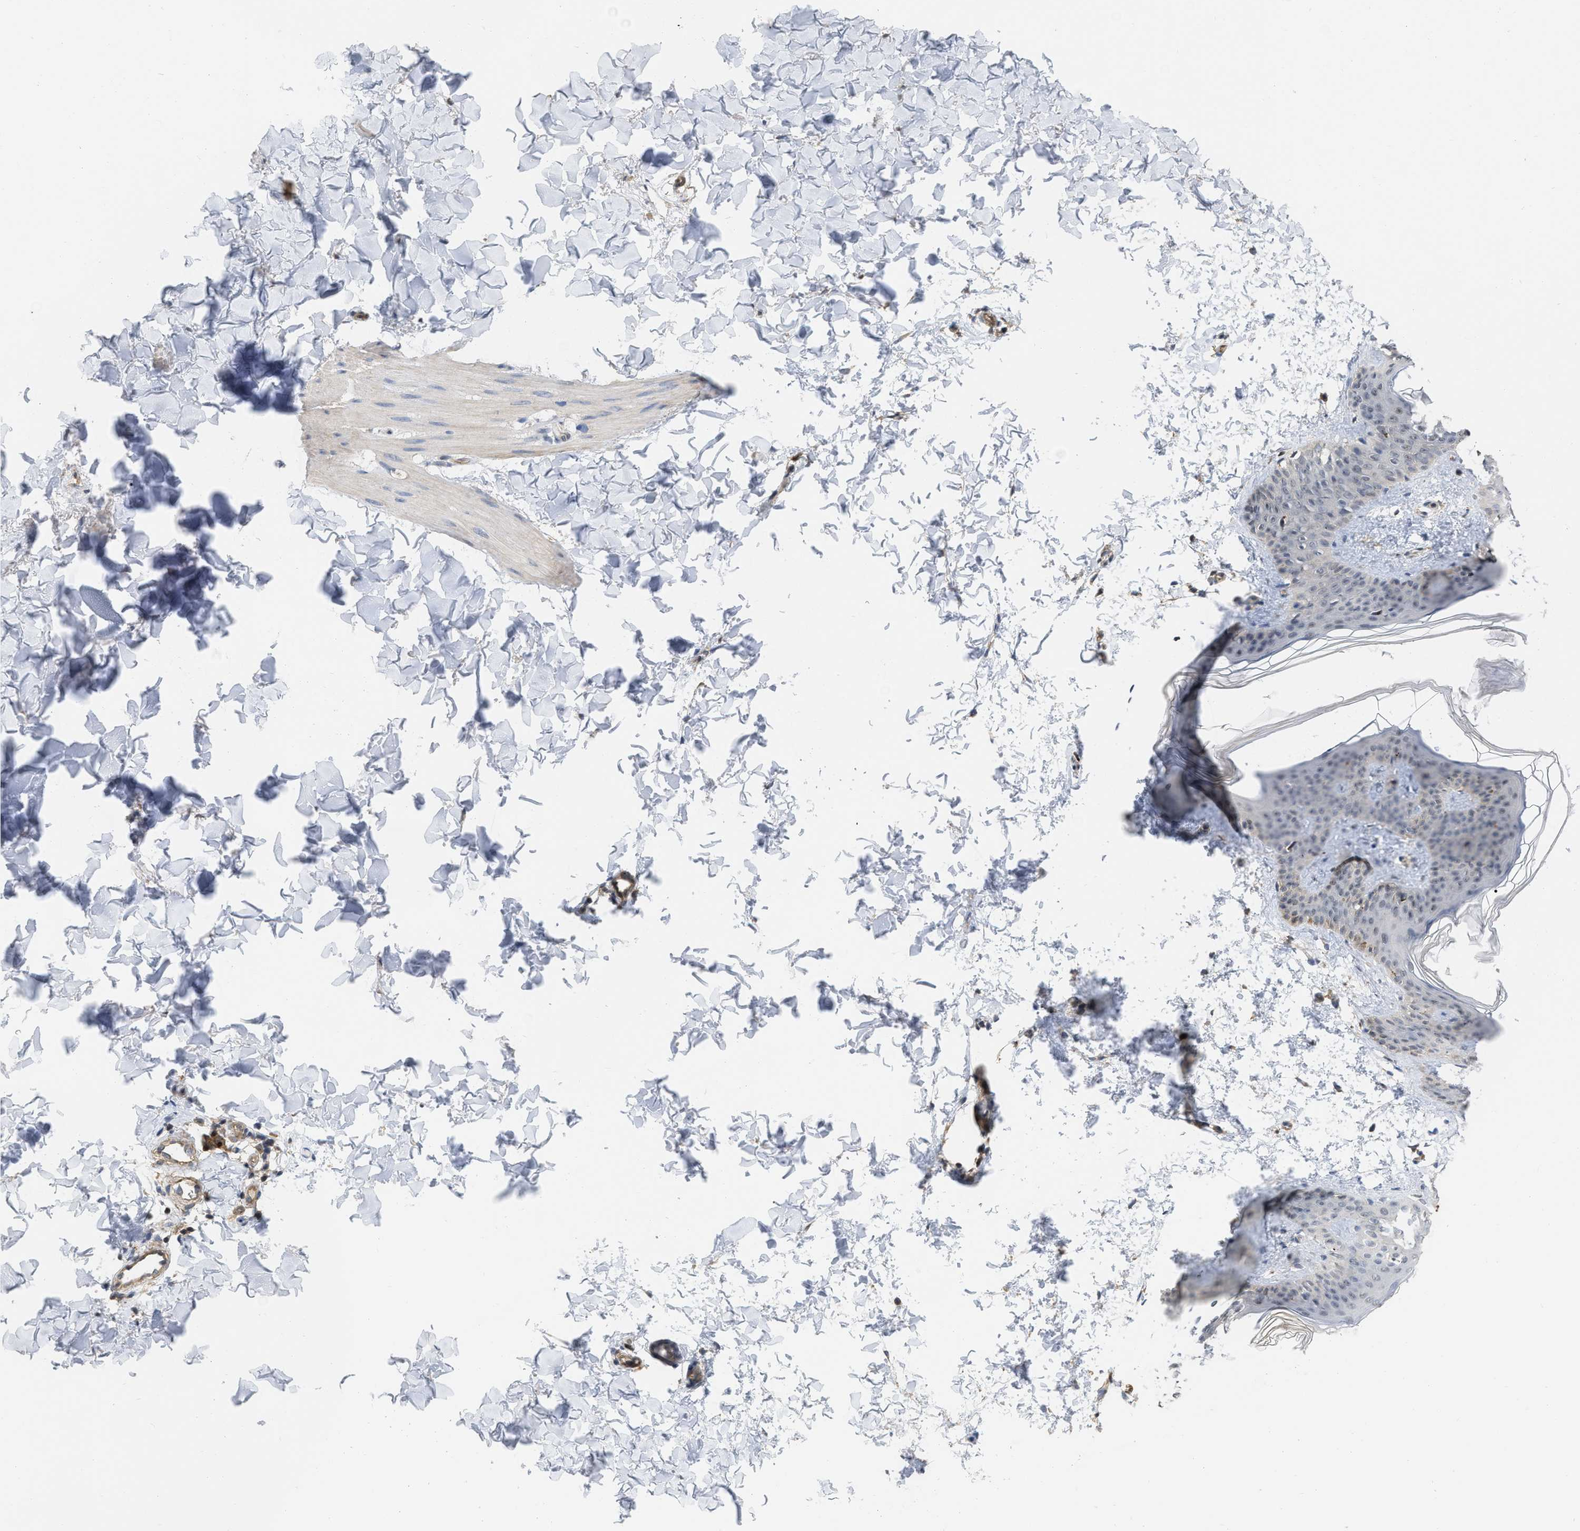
{"staining": {"intensity": "weak", "quantity": ">75%", "location": "cytoplasmic/membranous"}, "tissue": "skin", "cell_type": "Fibroblasts", "image_type": "normal", "snomed": [{"axis": "morphology", "description": "Normal tissue, NOS"}, {"axis": "topography", "description": "Skin"}], "caption": "DAB immunohistochemical staining of normal human skin reveals weak cytoplasmic/membranous protein staining in about >75% of fibroblasts.", "gene": "NAPEPLD", "patient": {"sex": "female", "age": 17}}